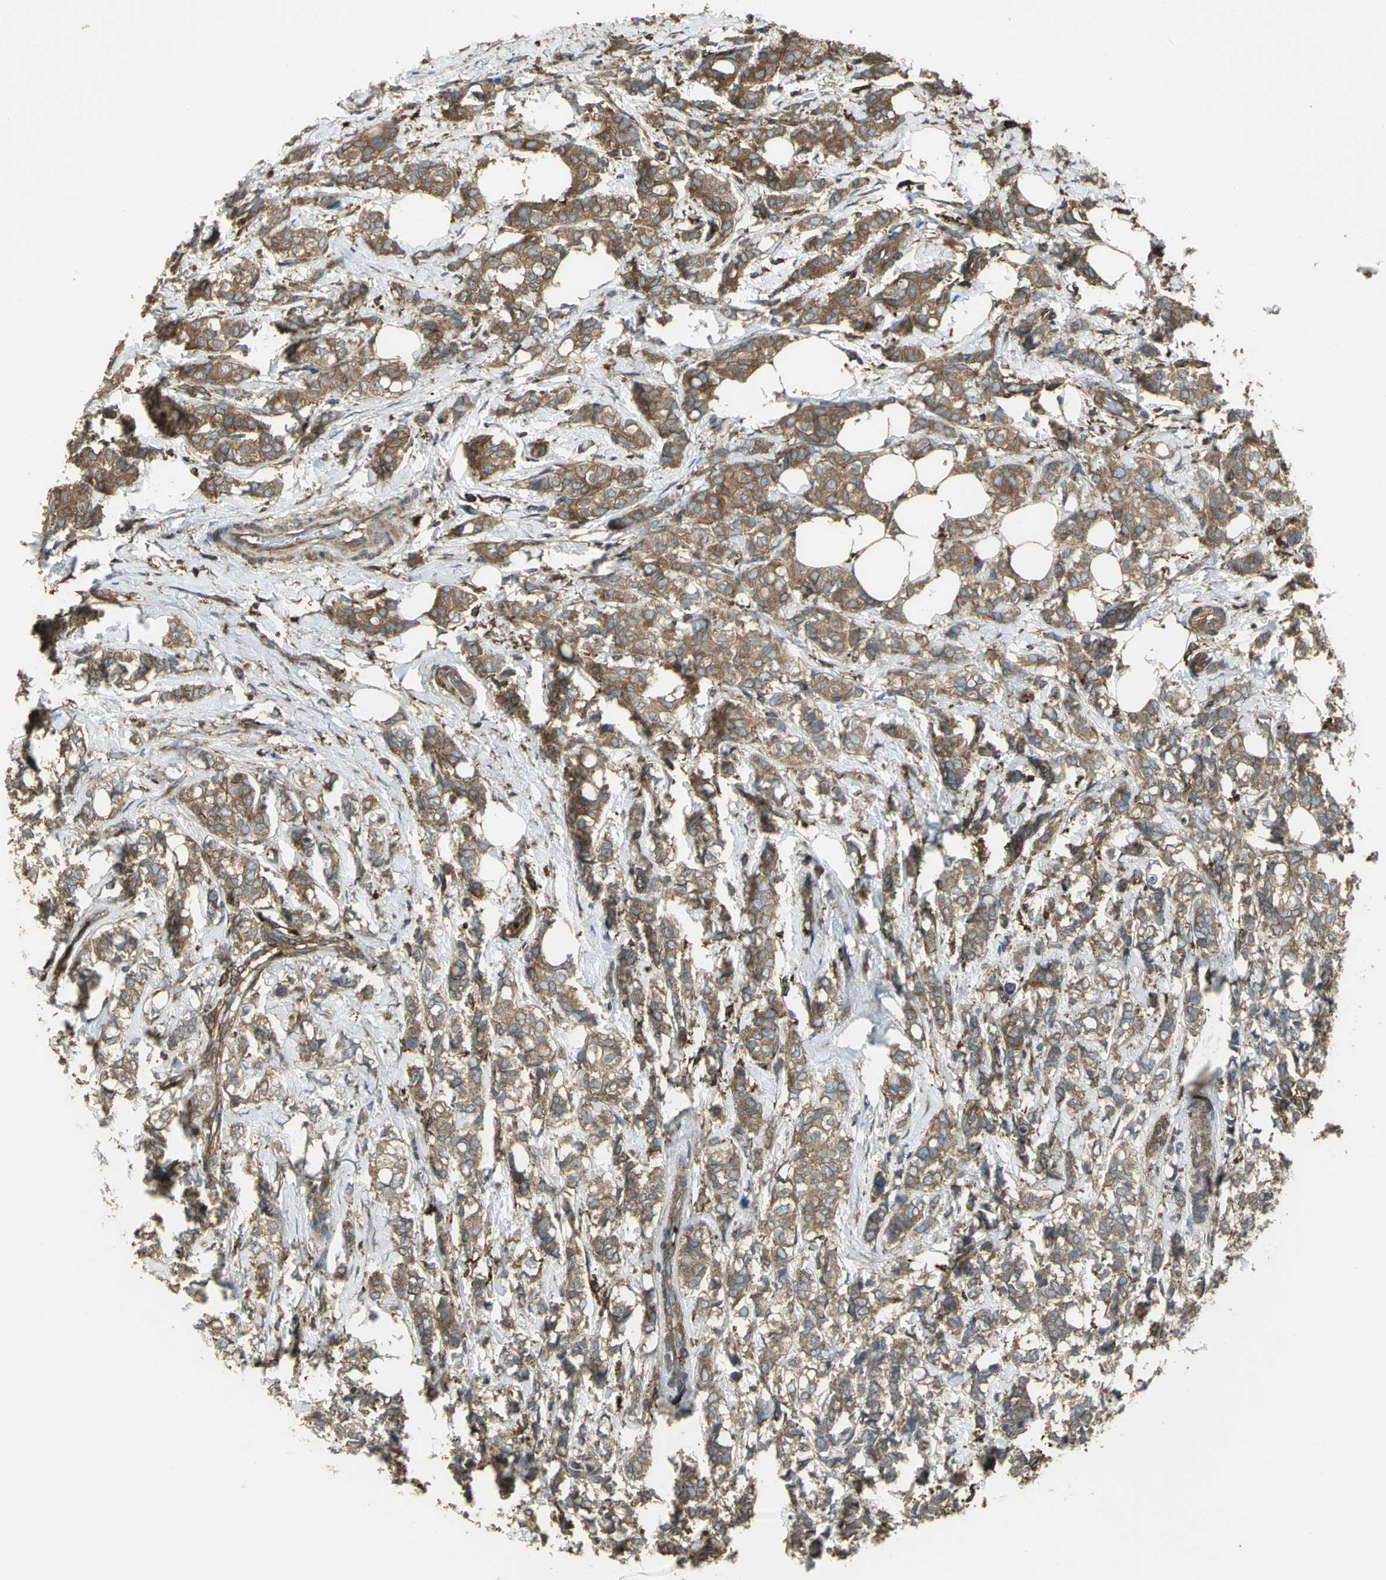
{"staining": {"intensity": "moderate", "quantity": ">75%", "location": "cytoplasmic/membranous"}, "tissue": "breast cancer", "cell_type": "Tumor cells", "image_type": "cancer", "snomed": [{"axis": "morphology", "description": "Lobular carcinoma"}, {"axis": "topography", "description": "Breast"}], "caption": "Human breast lobular carcinoma stained for a protein (brown) reveals moderate cytoplasmic/membranous positive expression in approximately >75% of tumor cells.", "gene": "TLN1", "patient": {"sex": "female", "age": 60}}